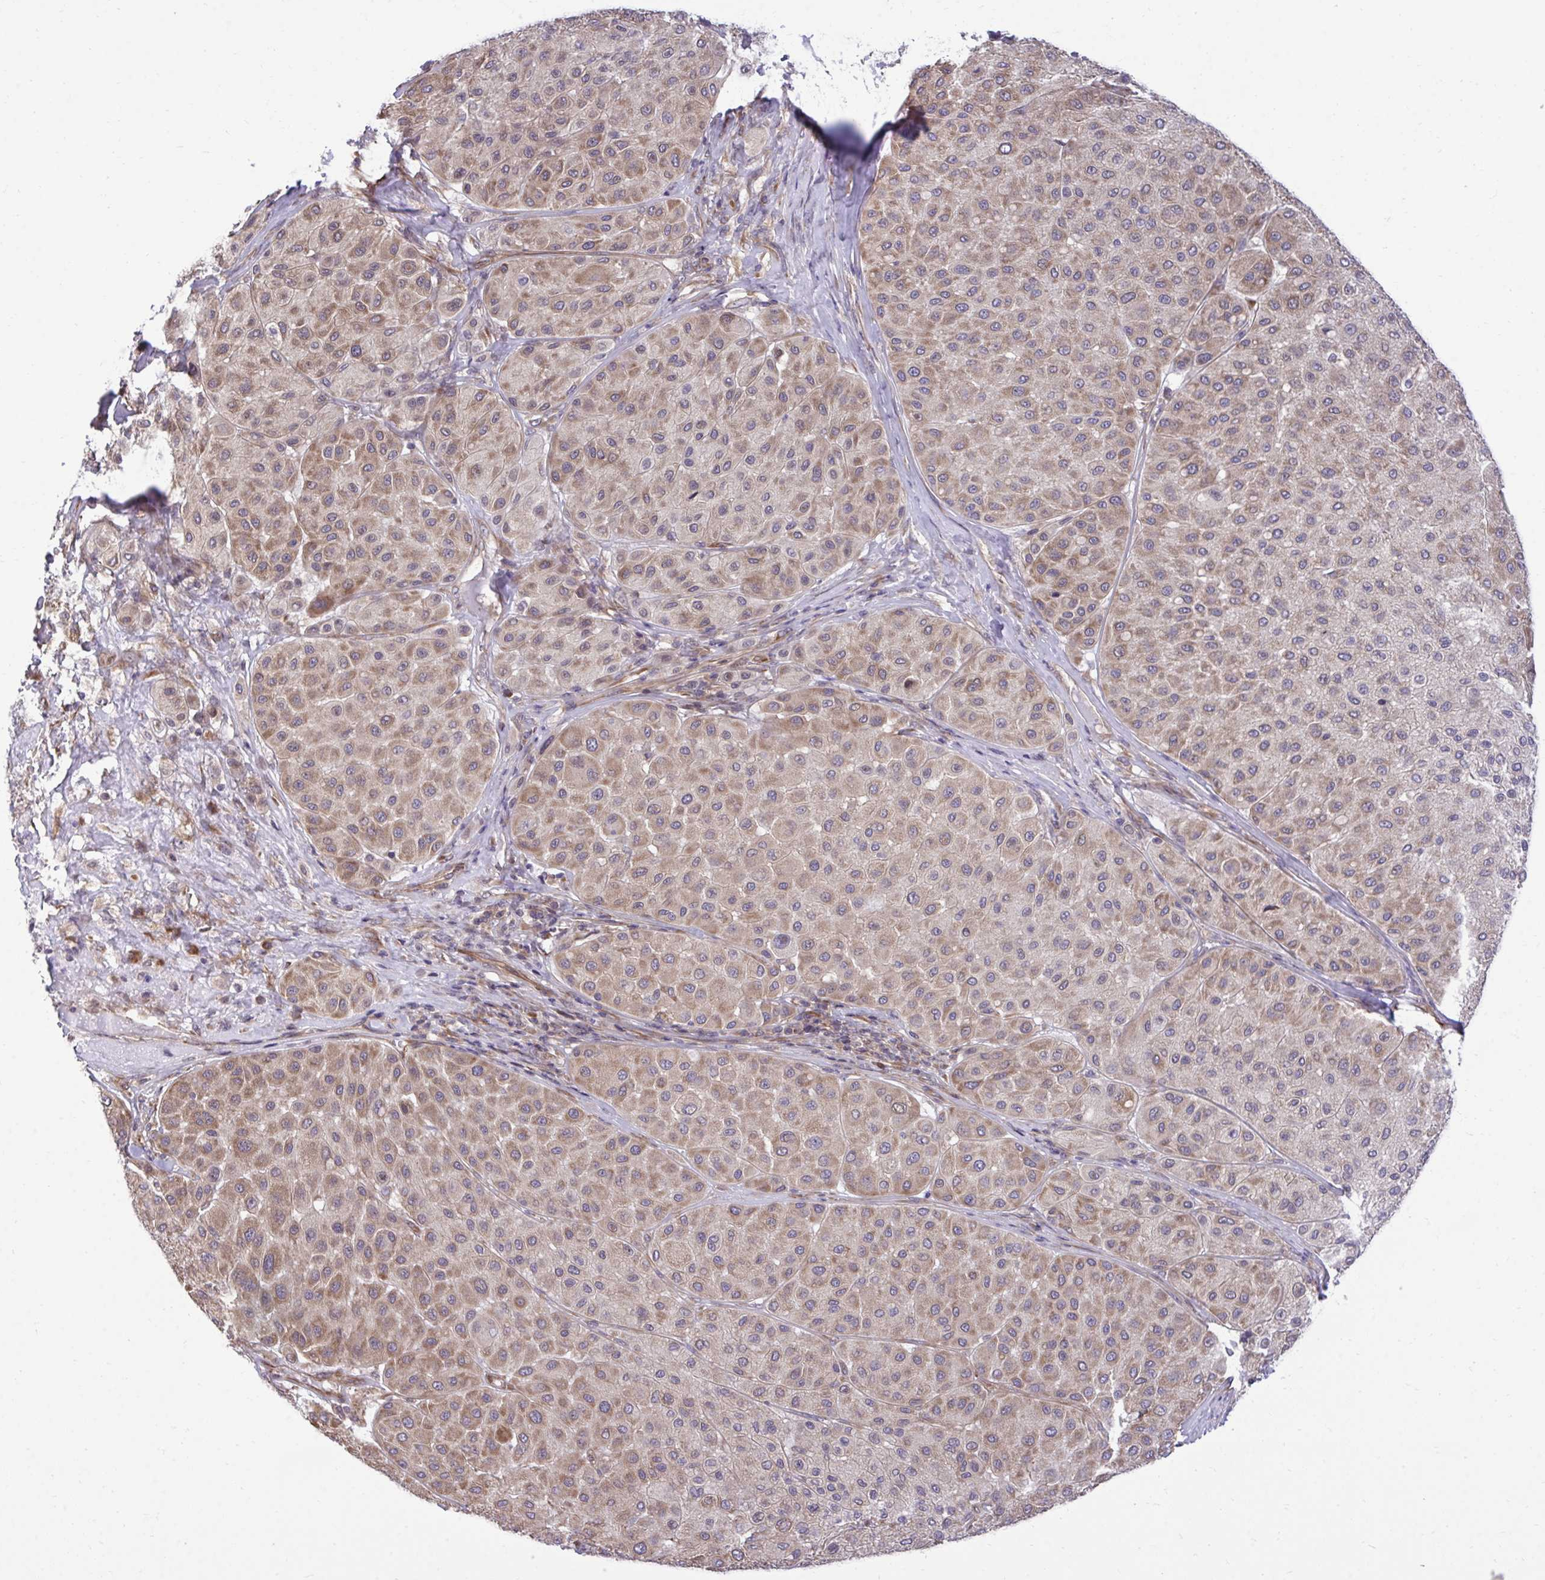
{"staining": {"intensity": "moderate", "quantity": "25%-75%", "location": "cytoplasmic/membranous"}, "tissue": "melanoma", "cell_type": "Tumor cells", "image_type": "cancer", "snomed": [{"axis": "morphology", "description": "Malignant melanoma, Metastatic site"}, {"axis": "topography", "description": "Smooth muscle"}], "caption": "Melanoma tissue reveals moderate cytoplasmic/membranous positivity in about 25%-75% of tumor cells (DAB (3,3'-diaminobenzidine) = brown stain, brightfield microscopy at high magnification).", "gene": "RPS15", "patient": {"sex": "male", "age": 41}}